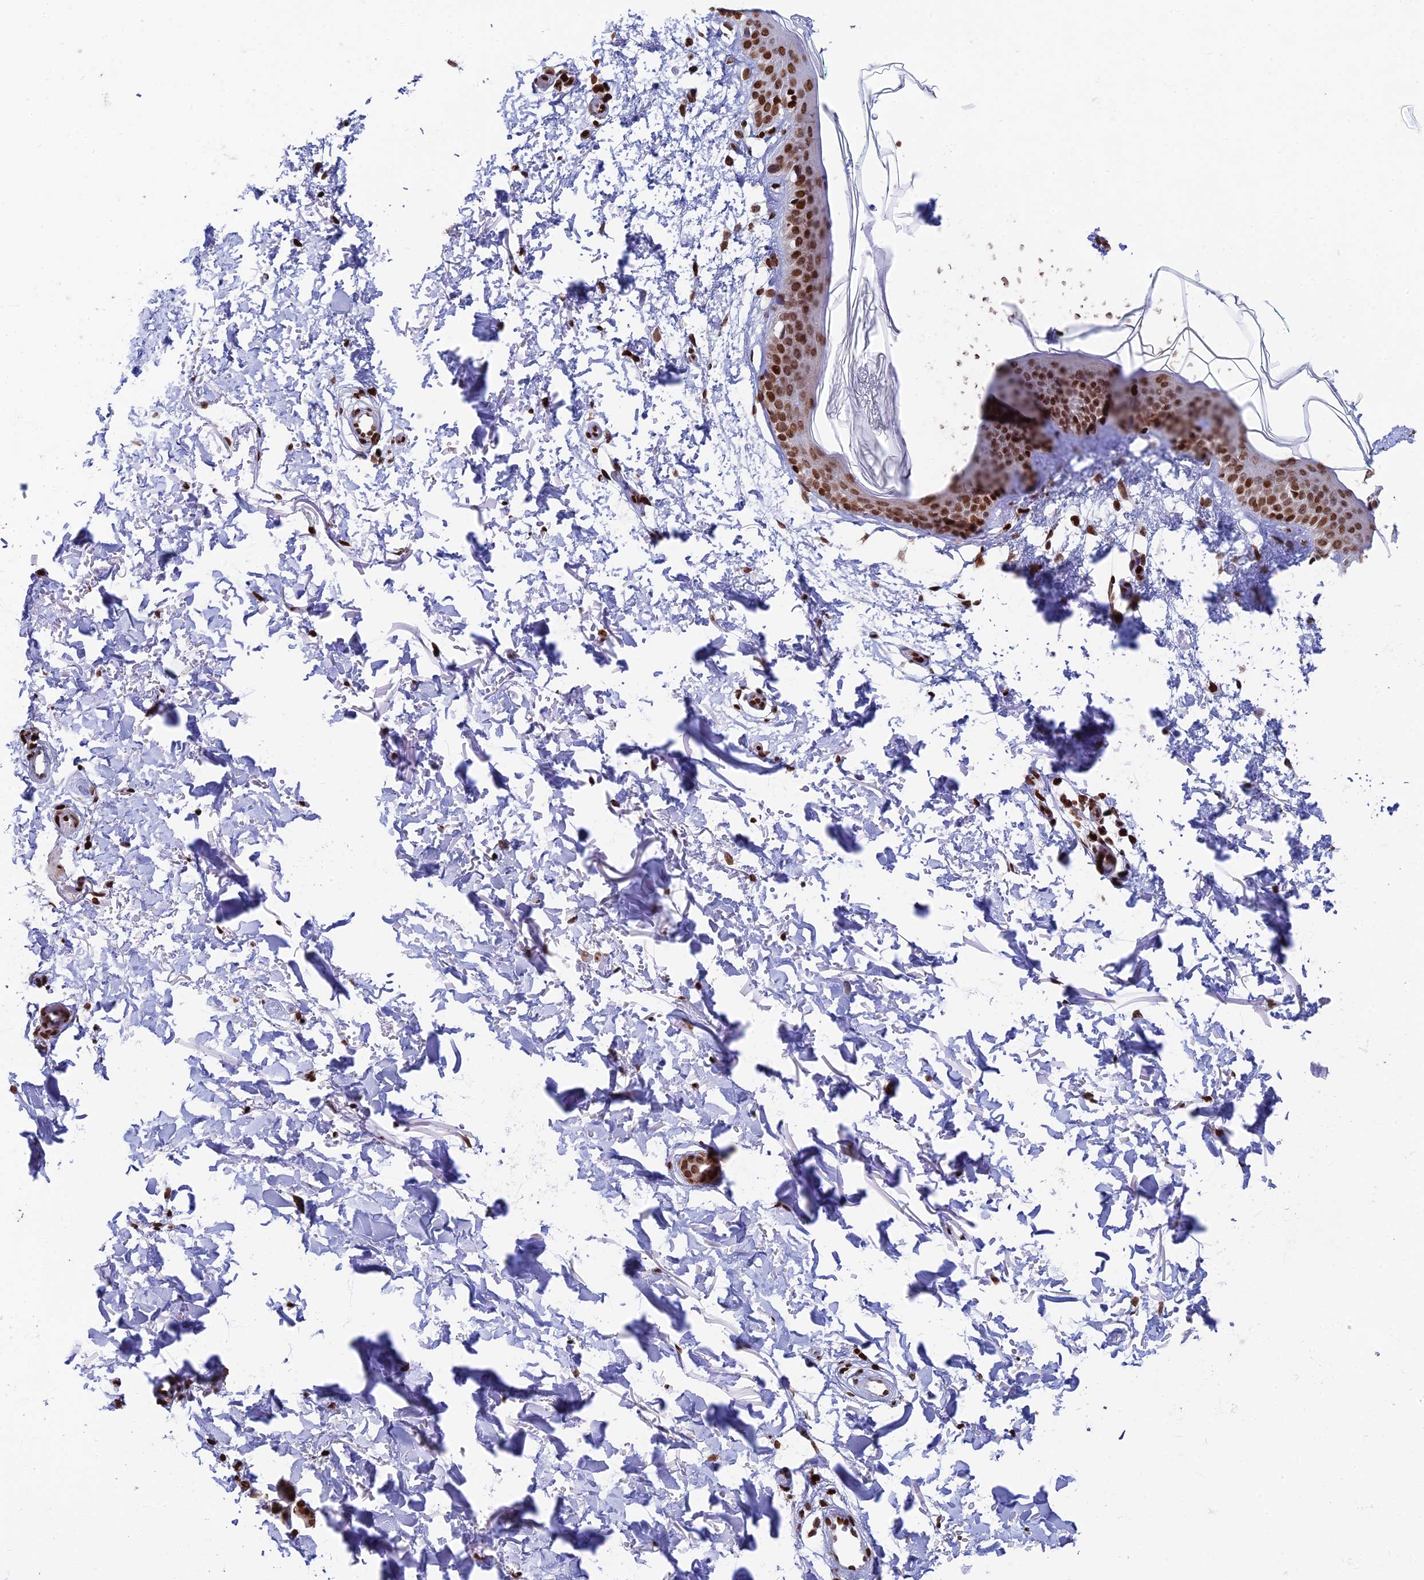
{"staining": {"intensity": "moderate", "quantity": ">75%", "location": "nuclear"}, "tissue": "skin", "cell_type": "Fibroblasts", "image_type": "normal", "snomed": [{"axis": "morphology", "description": "Normal tissue, NOS"}, {"axis": "topography", "description": "Skin"}], "caption": "Immunohistochemical staining of benign skin reveals >75% levels of moderate nuclear protein positivity in approximately >75% of fibroblasts.", "gene": "RPAP1", "patient": {"sex": "male", "age": 66}}